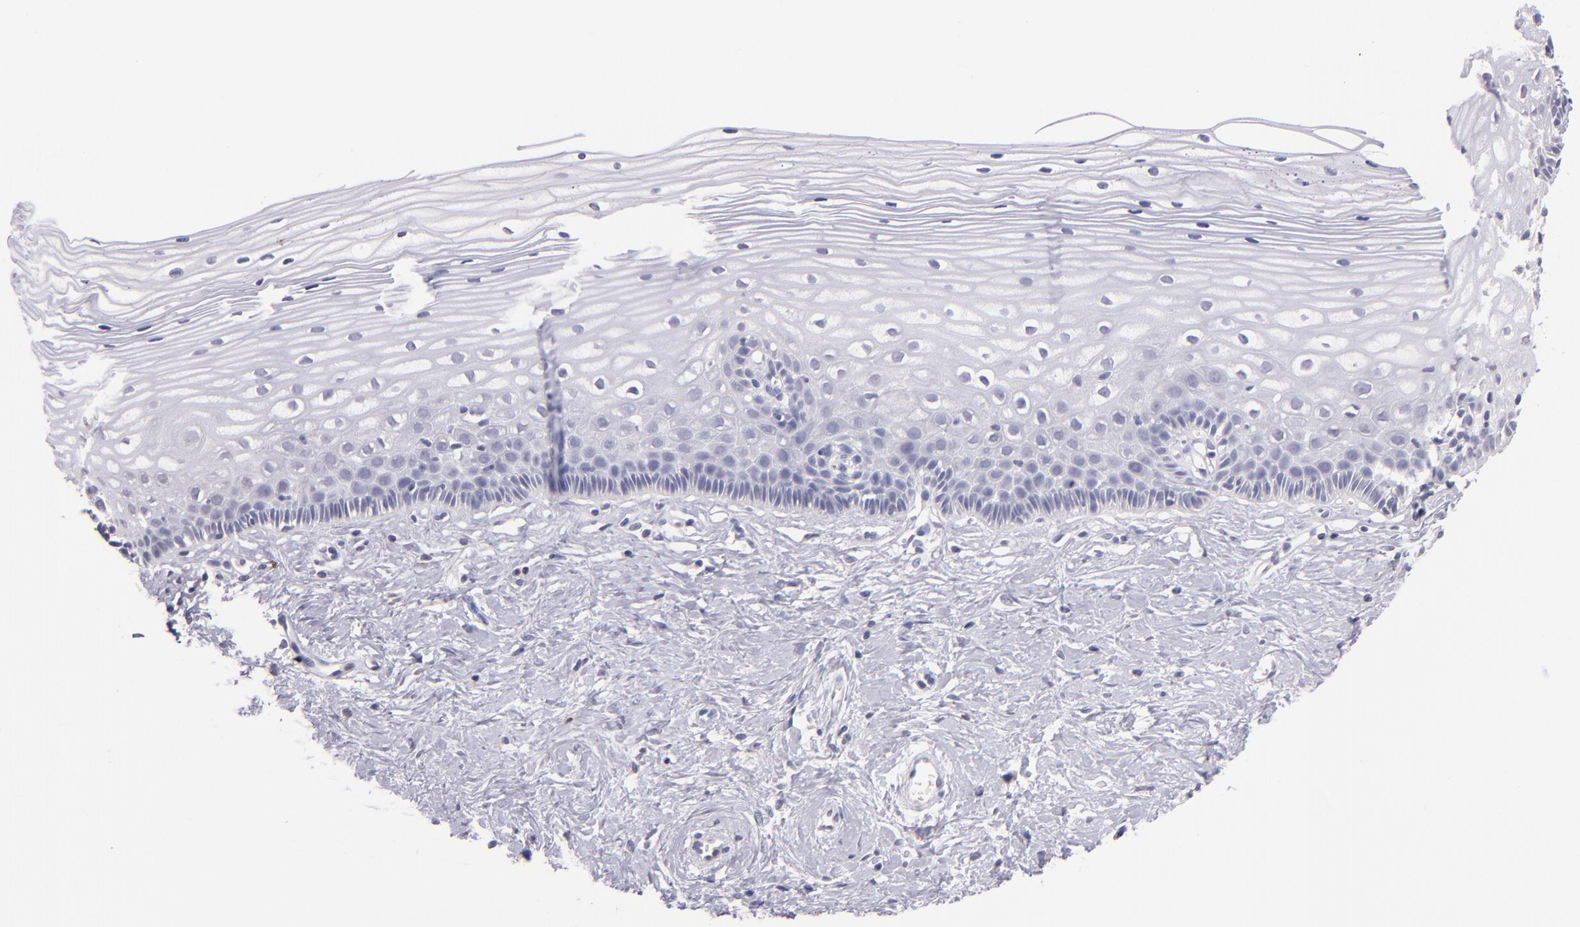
{"staining": {"intensity": "negative", "quantity": "none", "location": "none"}, "tissue": "cervix", "cell_type": "Glandular cells", "image_type": "normal", "snomed": [{"axis": "morphology", "description": "Normal tissue, NOS"}, {"axis": "topography", "description": "Cervix"}], "caption": "Immunohistochemical staining of normal cervix demonstrates no significant positivity in glandular cells. (Stains: DAB (3,3'-diaminobenzidine) immunohistochemistry (IHC) with hematoxylin counter stain, Microscopy: brightfield microscopy at high magnification).", "gene": "IL2RA", "patient": {"sex": "female", "age": 40}}